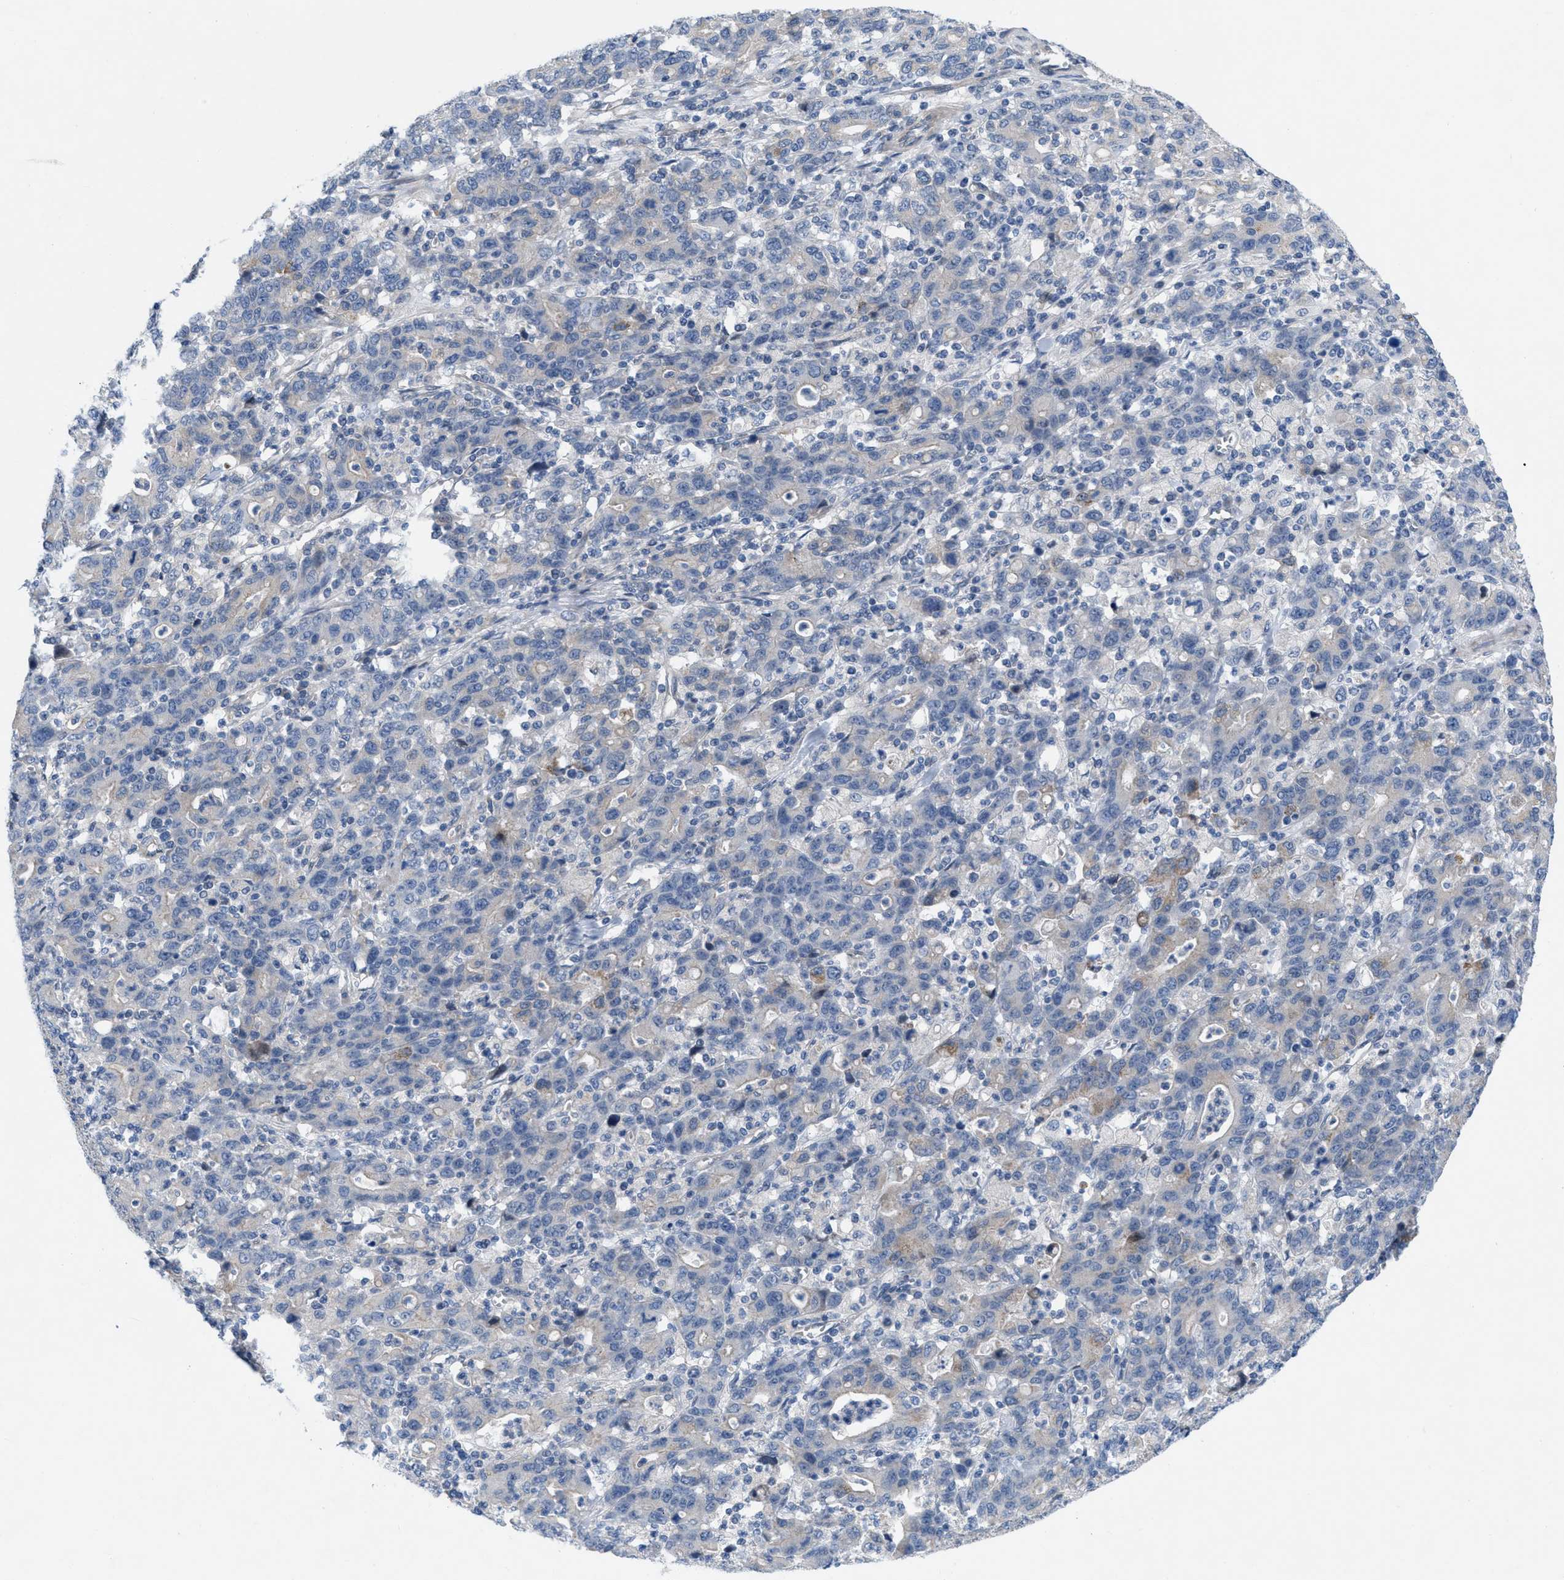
{"staining": {"intensity": "negative", "quantity": "none", "location": "none"}, "tissue": "stomach cancer", "cell_type": "Tumor cells", "image_type": "cancer", "snomed": [{"axis": "morphology", "description": "Adenocarcinoma, NOS"}, {"axis": "topography", "description": "Stomach, upper"}], "caption": "Tumor cells are negative for protein expression in human stomach cancer.", "gene": "NDEL1", "patient": {"sex": "male", "age": 69}}